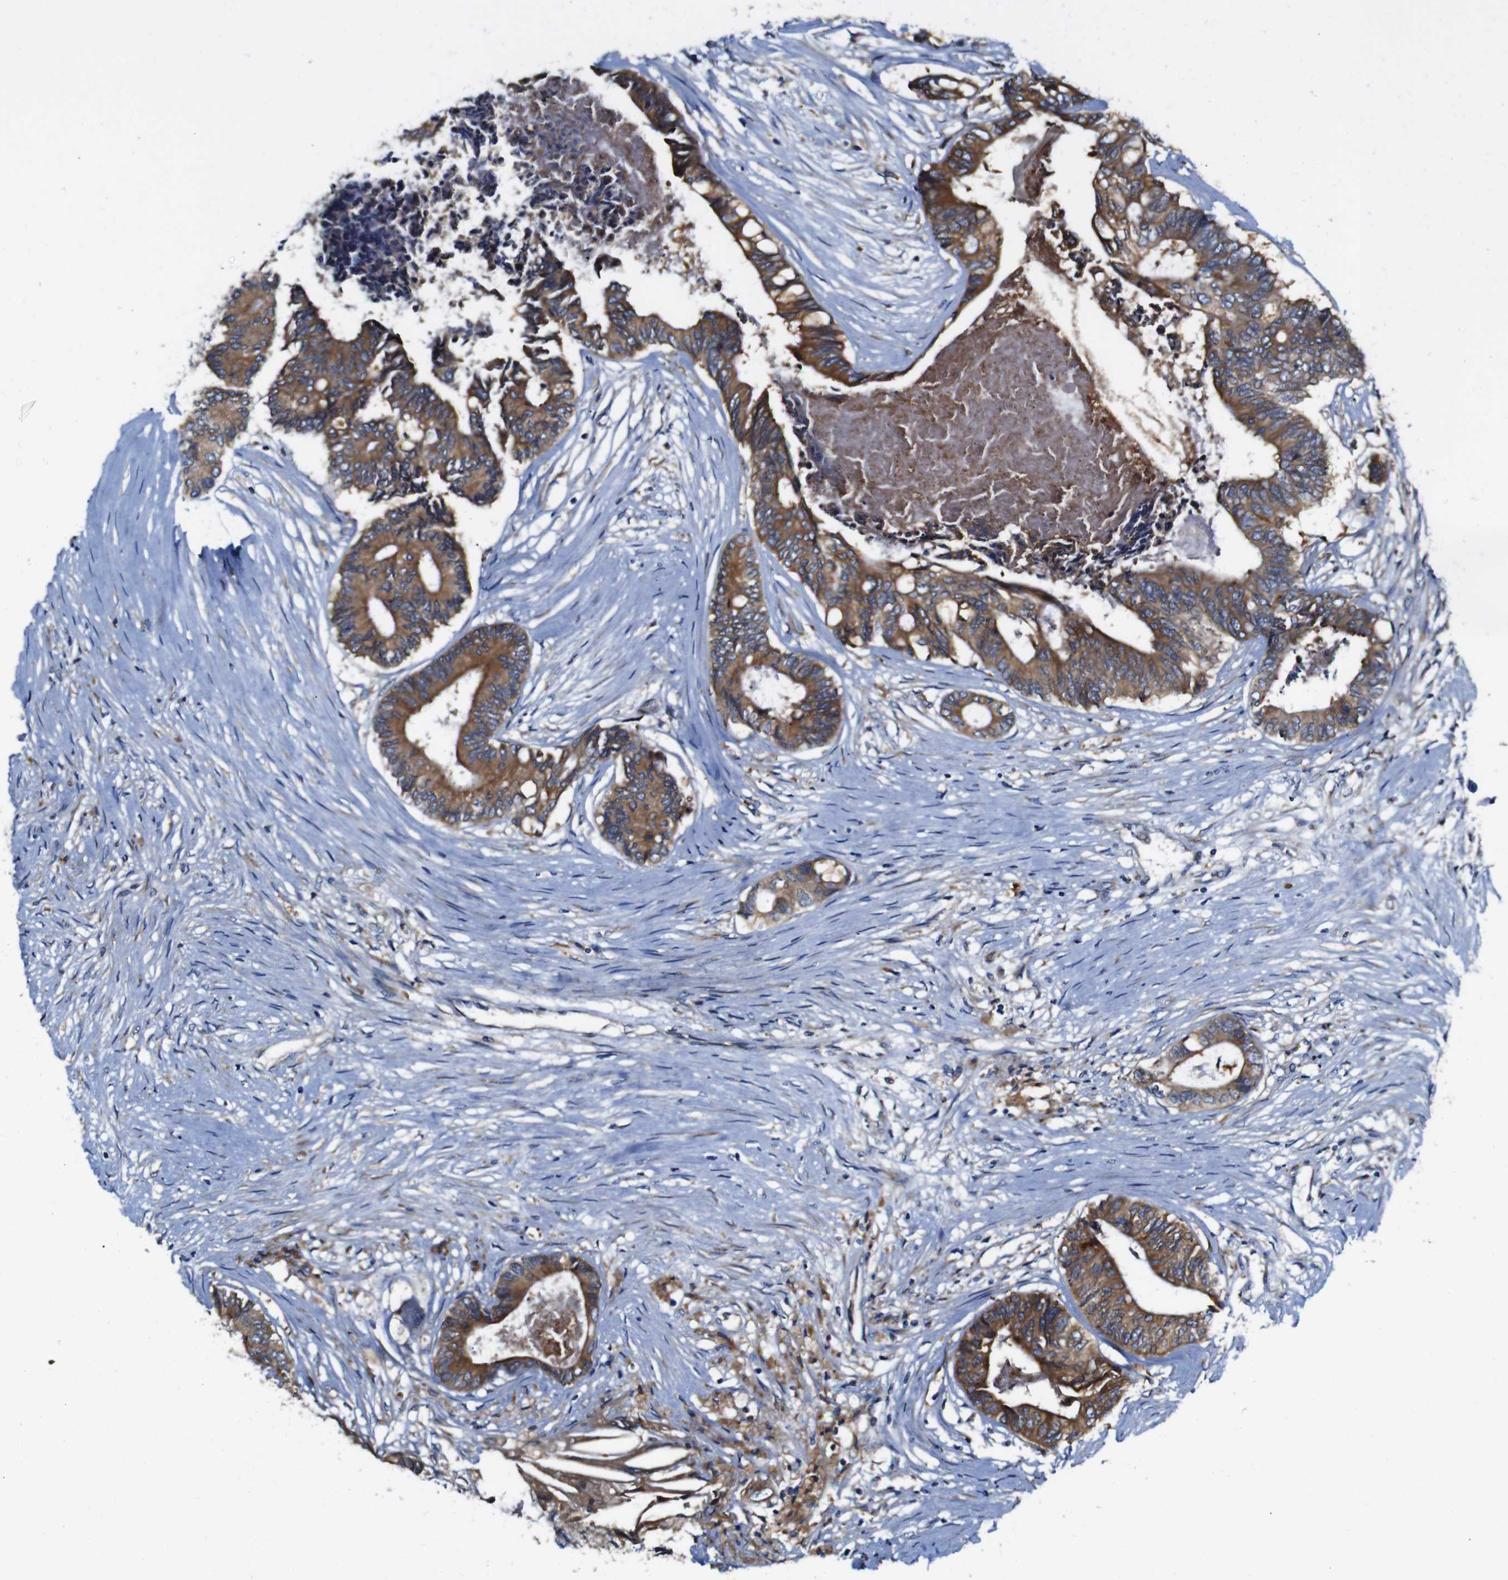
{"staining": {"intensity": "strong", "quantity": ">75%", "location": "cytoplasmic/membranous"}, "tissue": "colorectal cancer", "cell_type": "Tumor cells", "image_type": "cancer", "snomed": [{"axis": "morphology", "description": "Adenocarcinoma, NOS"}, {"axis": "topography", "description": "Rectum"}], "caption": "Immunohistochemical staining of human adenocarcinoma (colorectal) demonstrates high levels of strong cytoplasmic/membranous protein positivity in approximately >75% of tumor cells.", "gene": "CLCC1", "patient": {"sex": "male", "age": 63}}